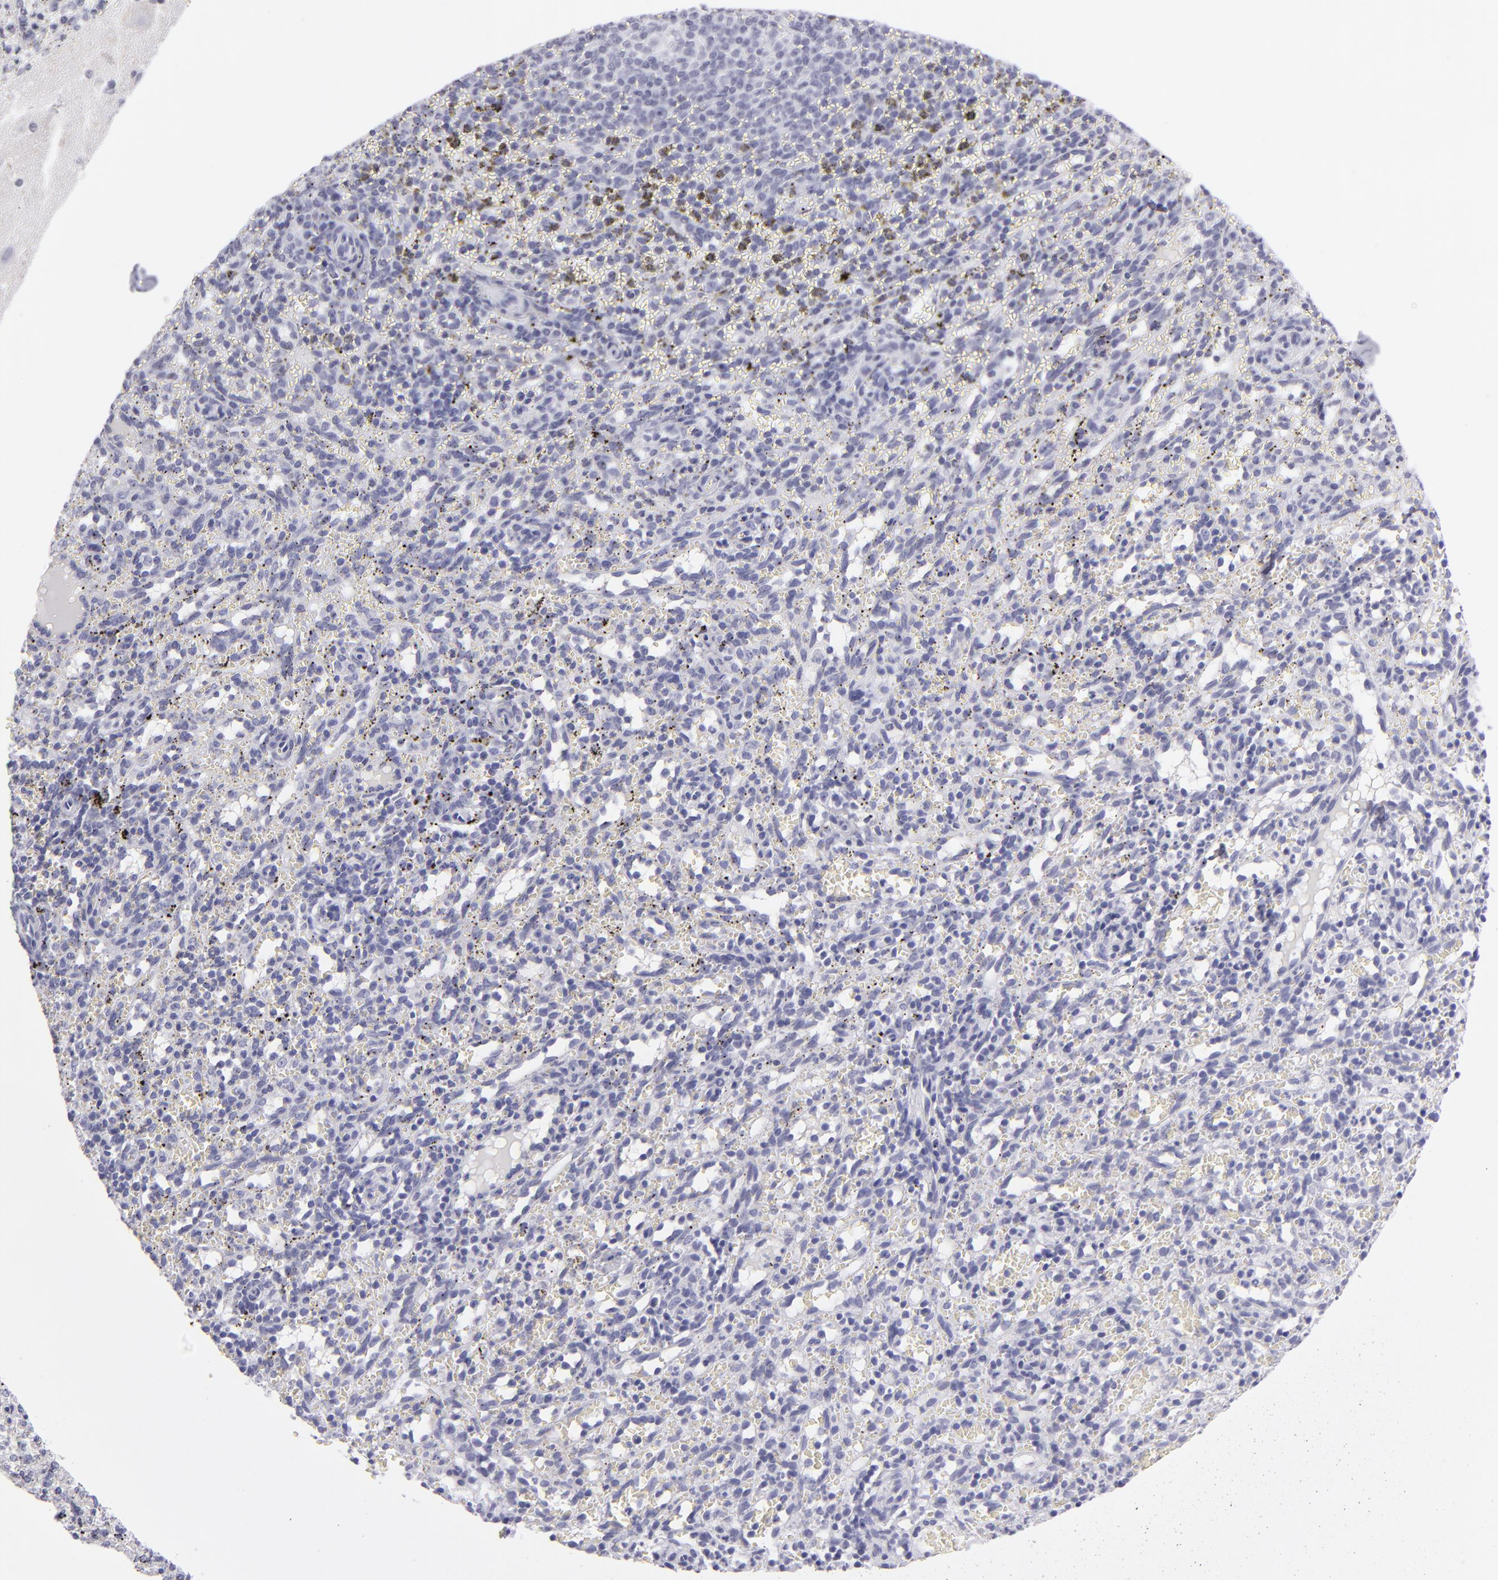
{"staining": {"intensity": "negative", "quantity": "none", "location": "none"}, "tissue": "spleen", "cell_type": "Cells in red pulp", "image_type": "normal", "snomed": [{"axis": "morphology", "description": "Normal tissue, NOS"}, {"axis": "topography", "description": "Spleen"}], "caption": "The IHC photomicrograph has no significant expression in cells in red pulp of spleen.", "gene": "PVALB", "patient": {"sex": "female", "age": 10}}